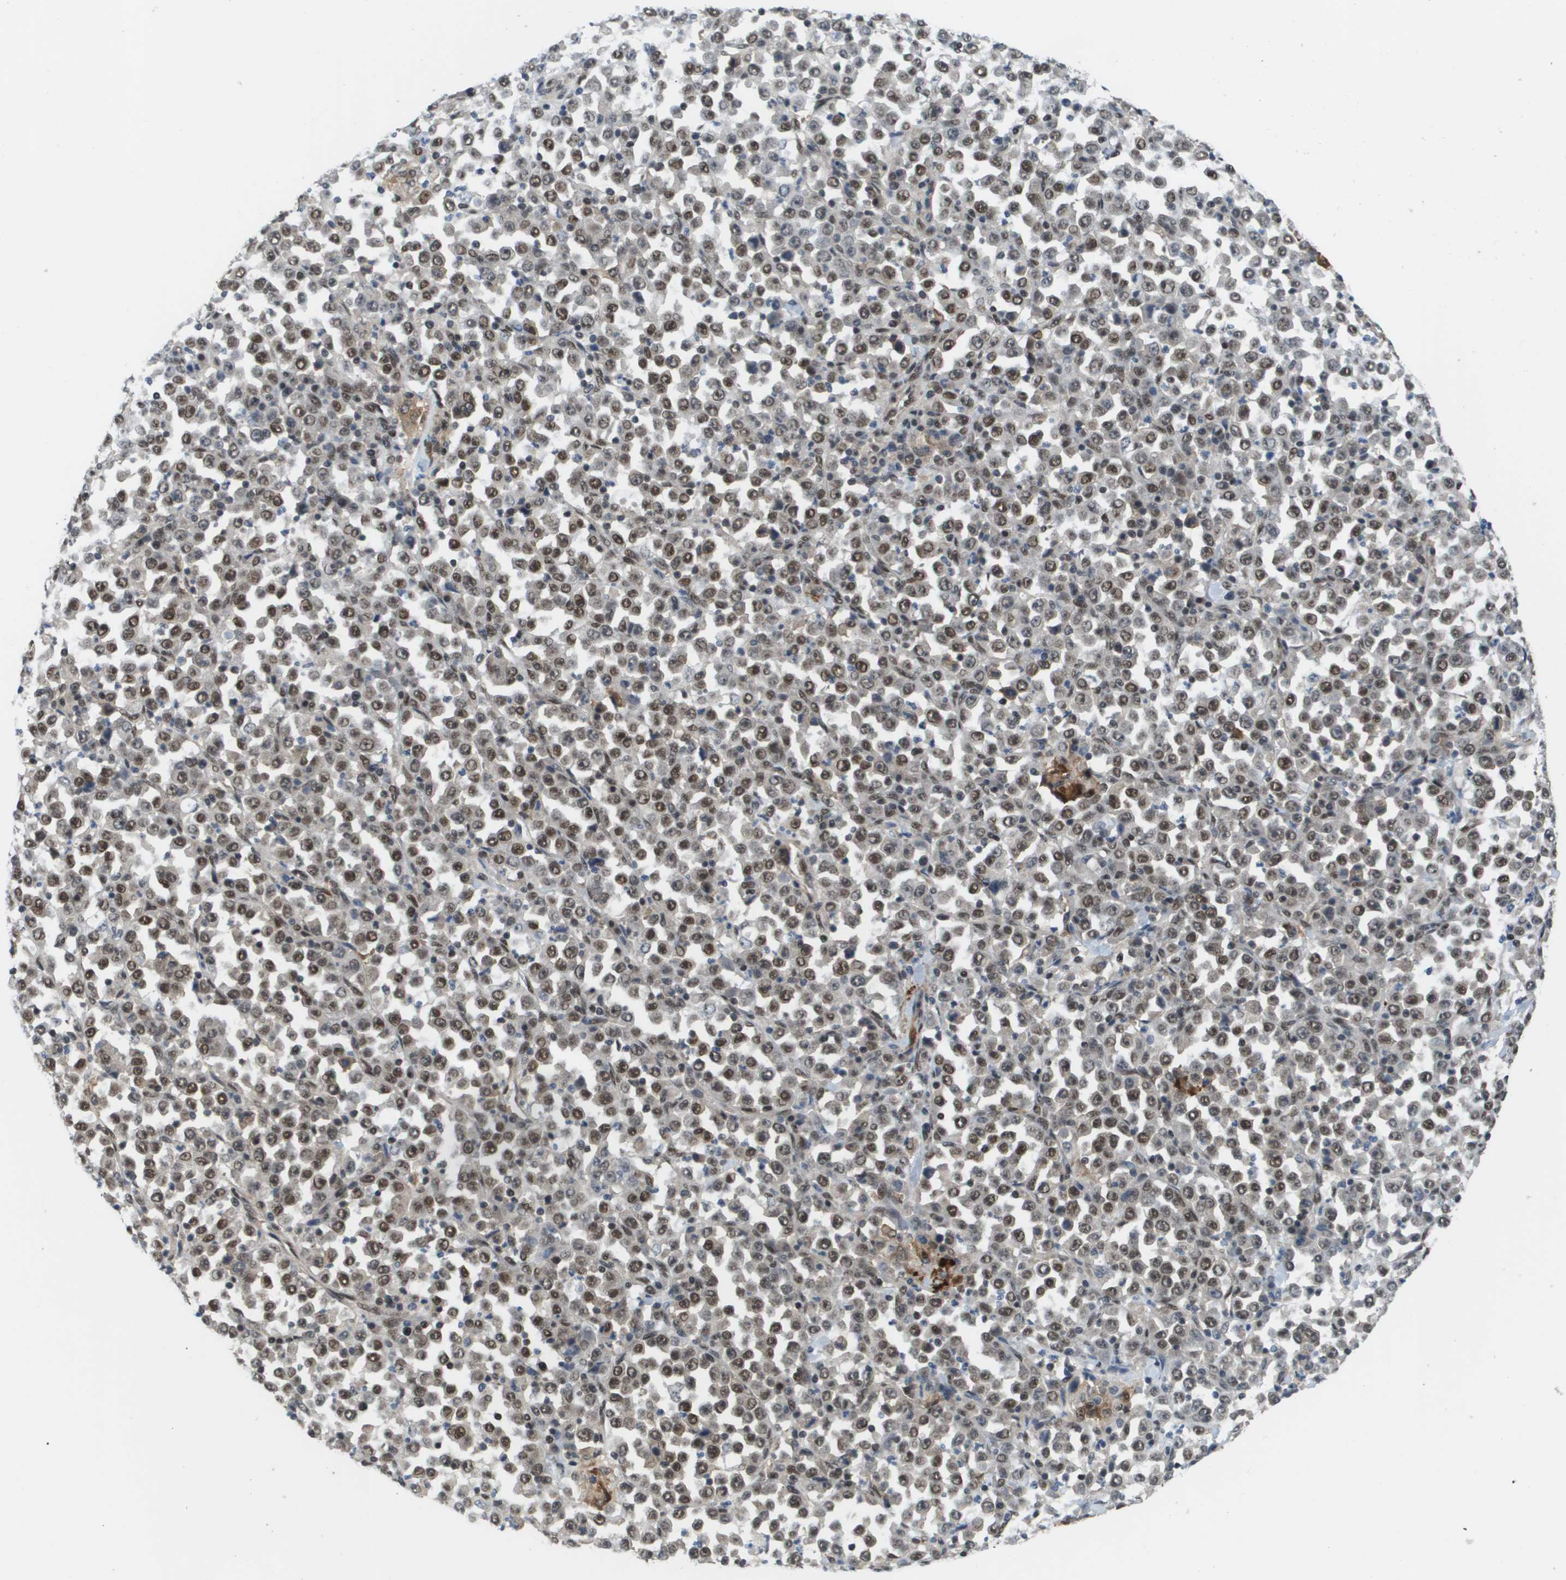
{"staining": {"intensity": "weak", "quantity": "25%-75%", "location": "nuclear"}, "tissue": "stomach cancer", "cell_type": "Tumor cells", "image_type": "cancer", "snomed": [{"axis": "morphology", "description": "Normal tissue, NOS"}, {"axis": "morphology", "description": "Adenocarcinoma, NOS"}, {"axis": "topography", "description": "Stomach, upper"}, {"axis": "topography", "description": "Stomach"}], "caption": "Adenocarcinoma (stomach) tissue demonstrates weak nuclear positivity in about 25%-75% of tumor cells (DAB IHC, brown staining for protein, blue staining for nuclei).", "gene": "PRCC", "patient": {"sex": "male", "age": 59}}